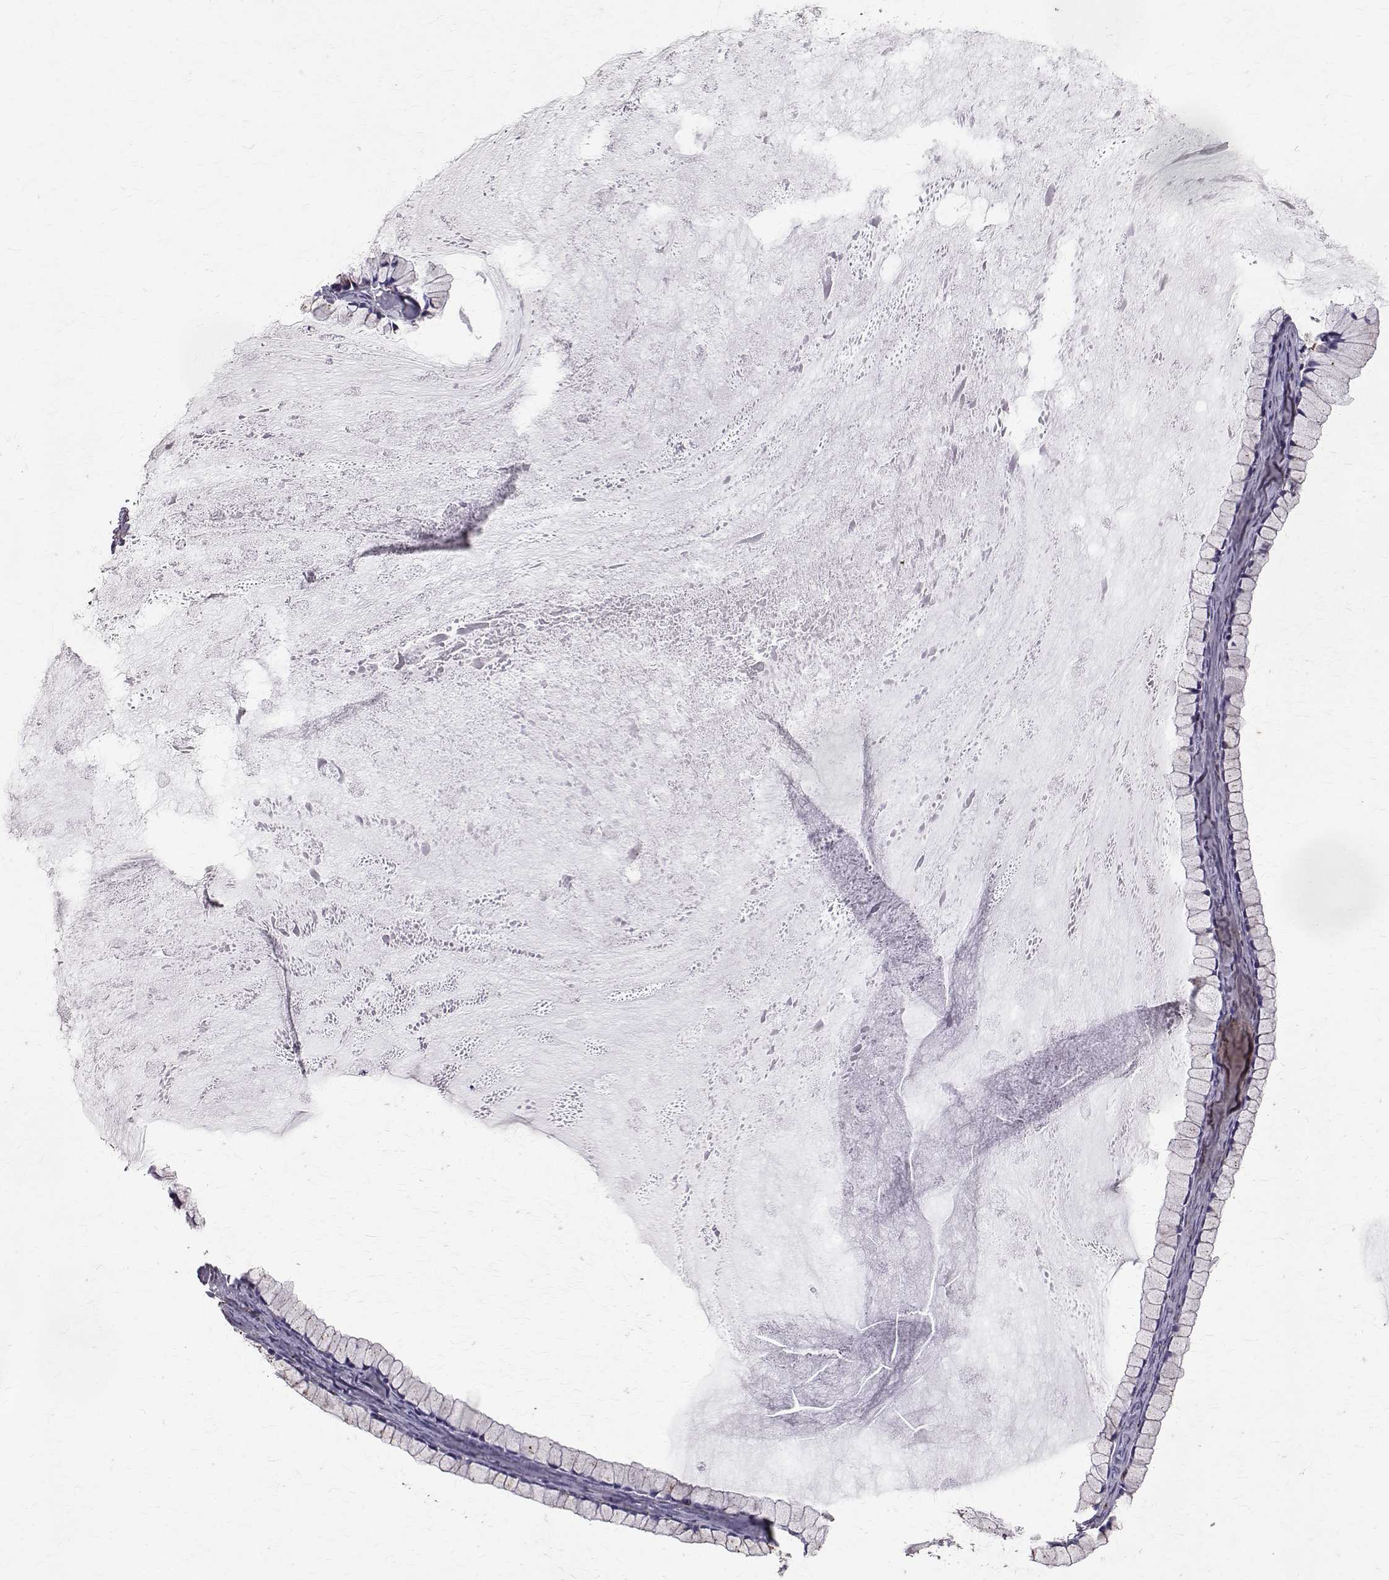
{"staining": {"intensity": "negative", "quantity": "none", "location": "none"}, "tissue": "ovarian cancer", "cell_type": "Tumor cells", "image_type": "cancer", "snomed": [{"axis": "morphology", "description": "Cystadenocarcinoma, mucinous, NOS"}, {"axis": "topography", "description": "Ovary"}], "caption": "Immunohistochemical staining of mucinous cystadenocarcinoma (ovarian) shows no significant positivity in tumor cells. Nuclei are stained in blue.", "gene": "TPP1", "patient": {"sex": "female", "age": 41}}